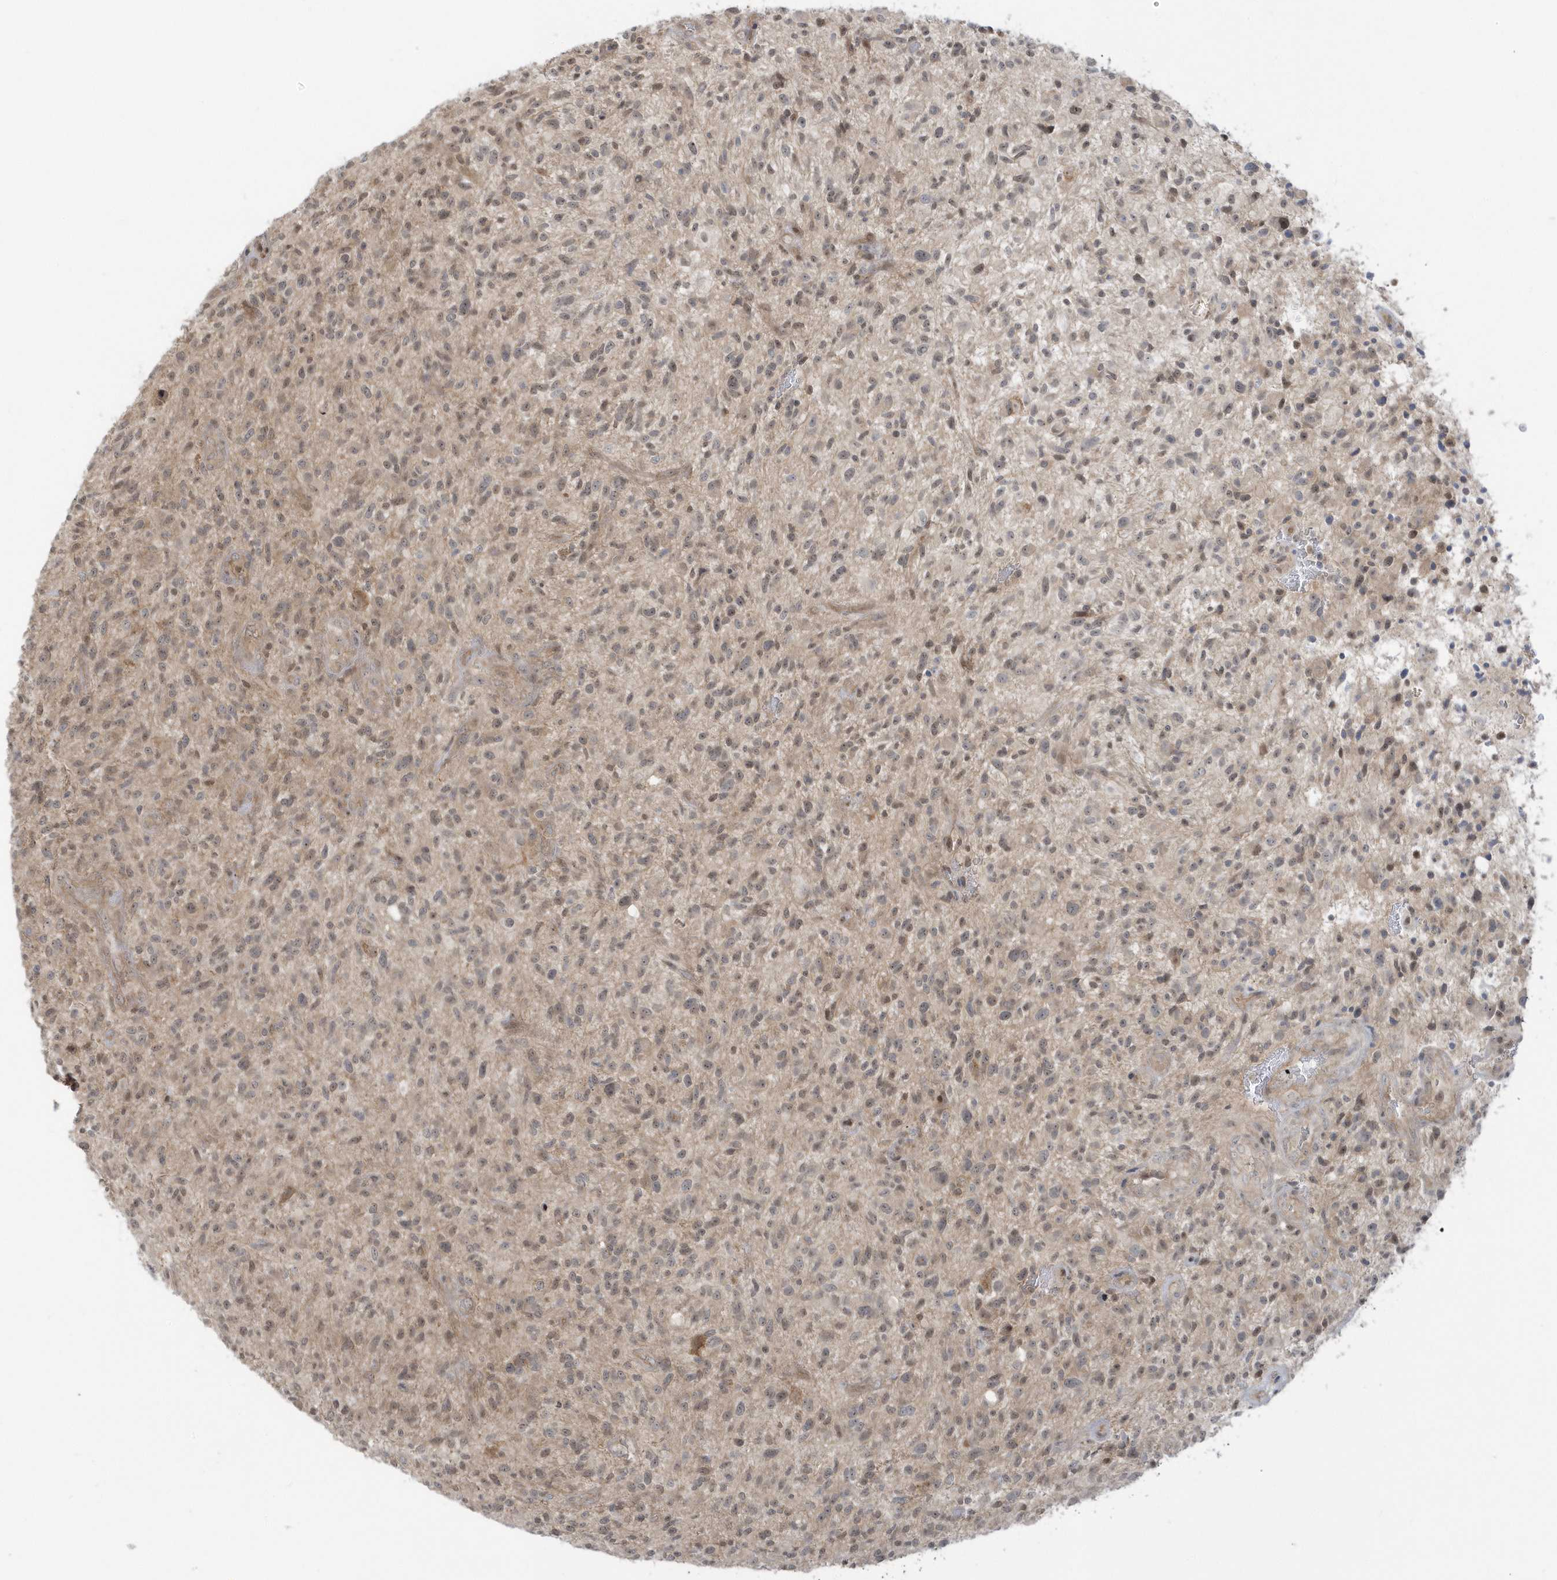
{"staining": {"intensity": "weak", "quantity": ">75%", "location": "nuclear"}, "tissue": "glioma", "cell_type": "Tumor cells", "image_type": "cancer", "snomed": [{"axis": "morphology", "description": "Glioma, malignant, High grade"}, {"axis": "topography", "description": "Brain"}], "caption": "A high-resolution photomicrograph shows immunohistochemistry (IHC) staining of high-grade glioma (malignant), which shows weak nuclear positivity in approximately >75% of tumor cells.", "gene": "PPP1R7", "patient": {"sex": "male", "age": 47}}